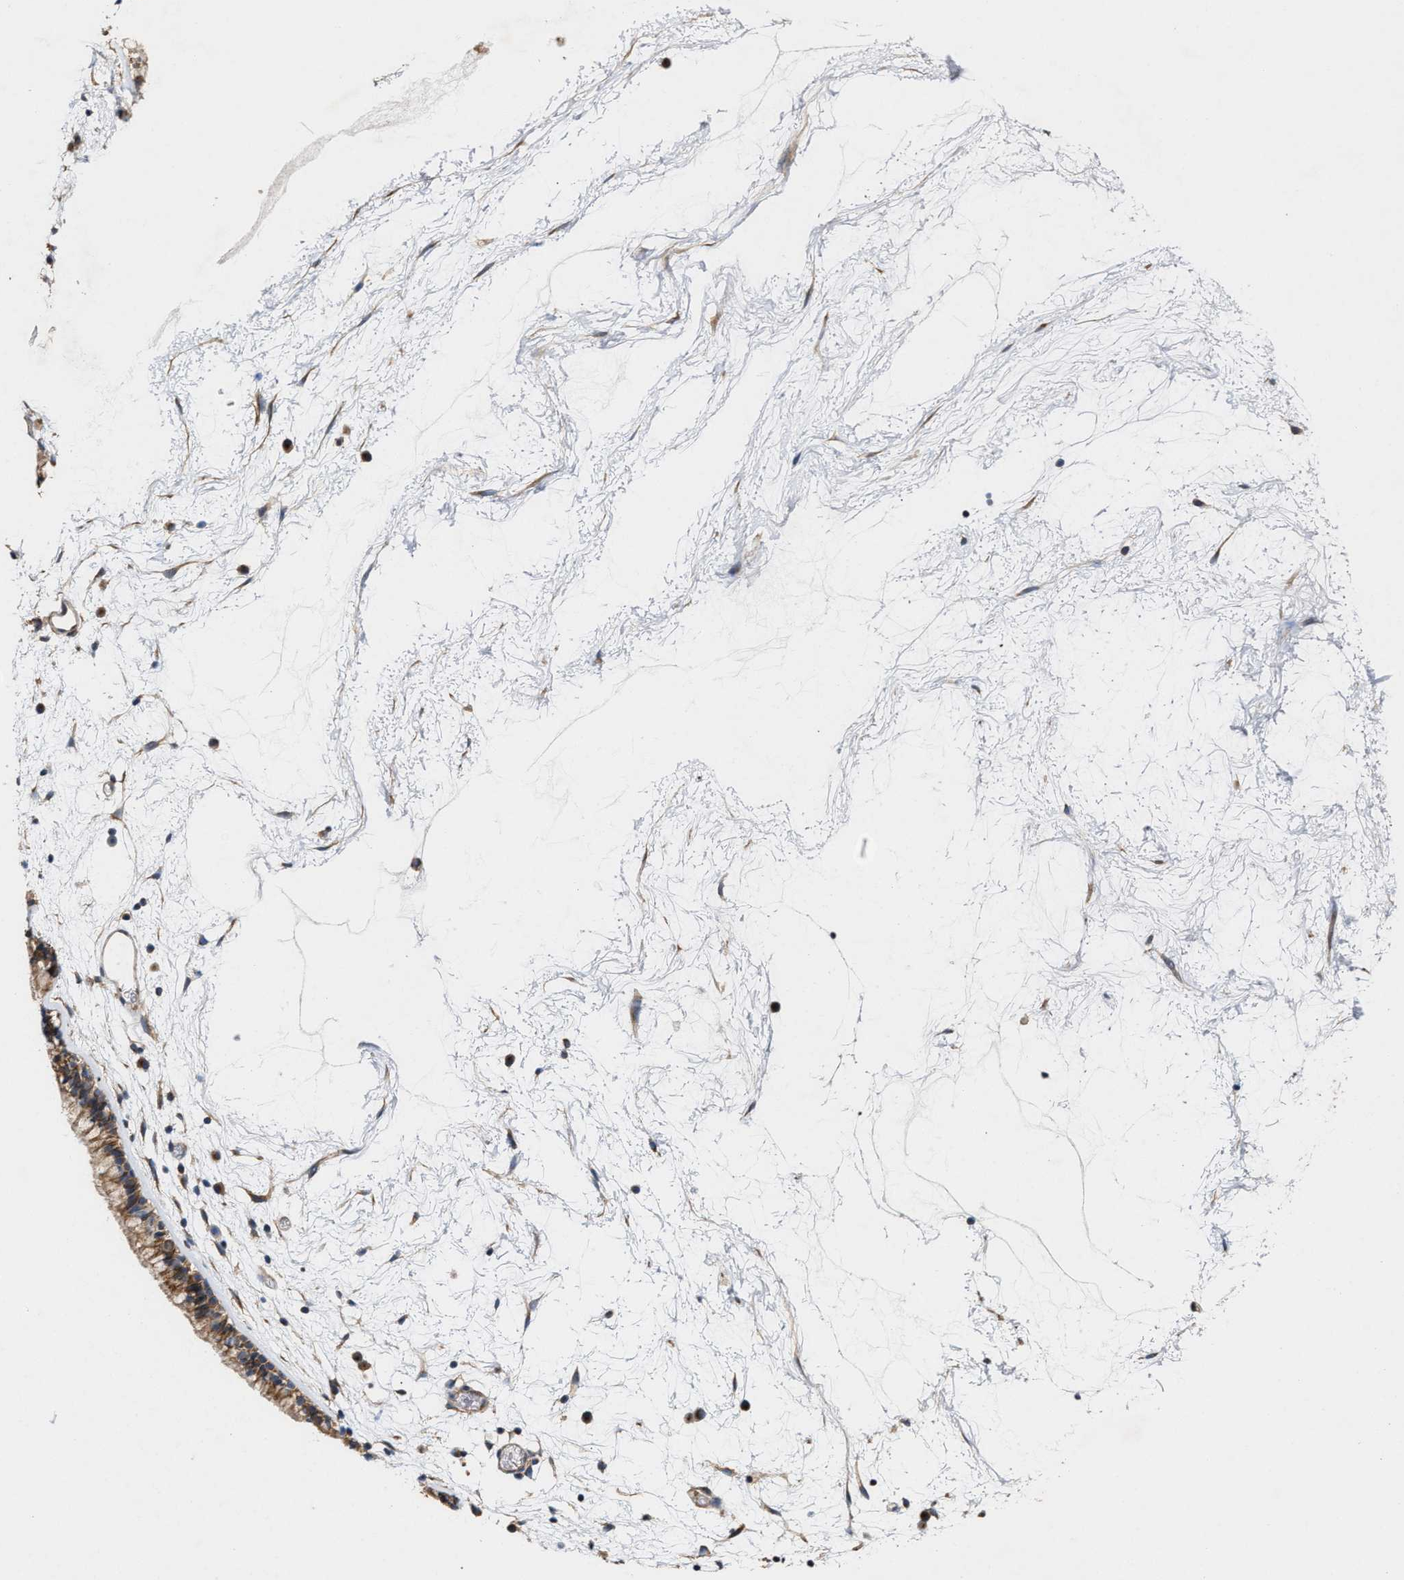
{"staining": {"intensity": "moderate", "quantity": ">75%", "location": "cytoplasmic/membranous"}, "tissue": "nasopharynx", "cell_type": "Respiratory epithelial cells", "image_type": "normal", "snomed": [{"axis": "morphology", "description": "Normal tissue, NOS"}, {"axis": "morphology", "description": "Inflammation, NOS"}, {"axis": "topography", "description": "Nasopharynx"}], "caption": "Protein analysis of benign nasopharynx shows moderate cytoplasmic/membranous expression in about >75% of respiratory epithelial cells.", "gene": "BBLN", "patient": {"sex": "male", "age": 48}}